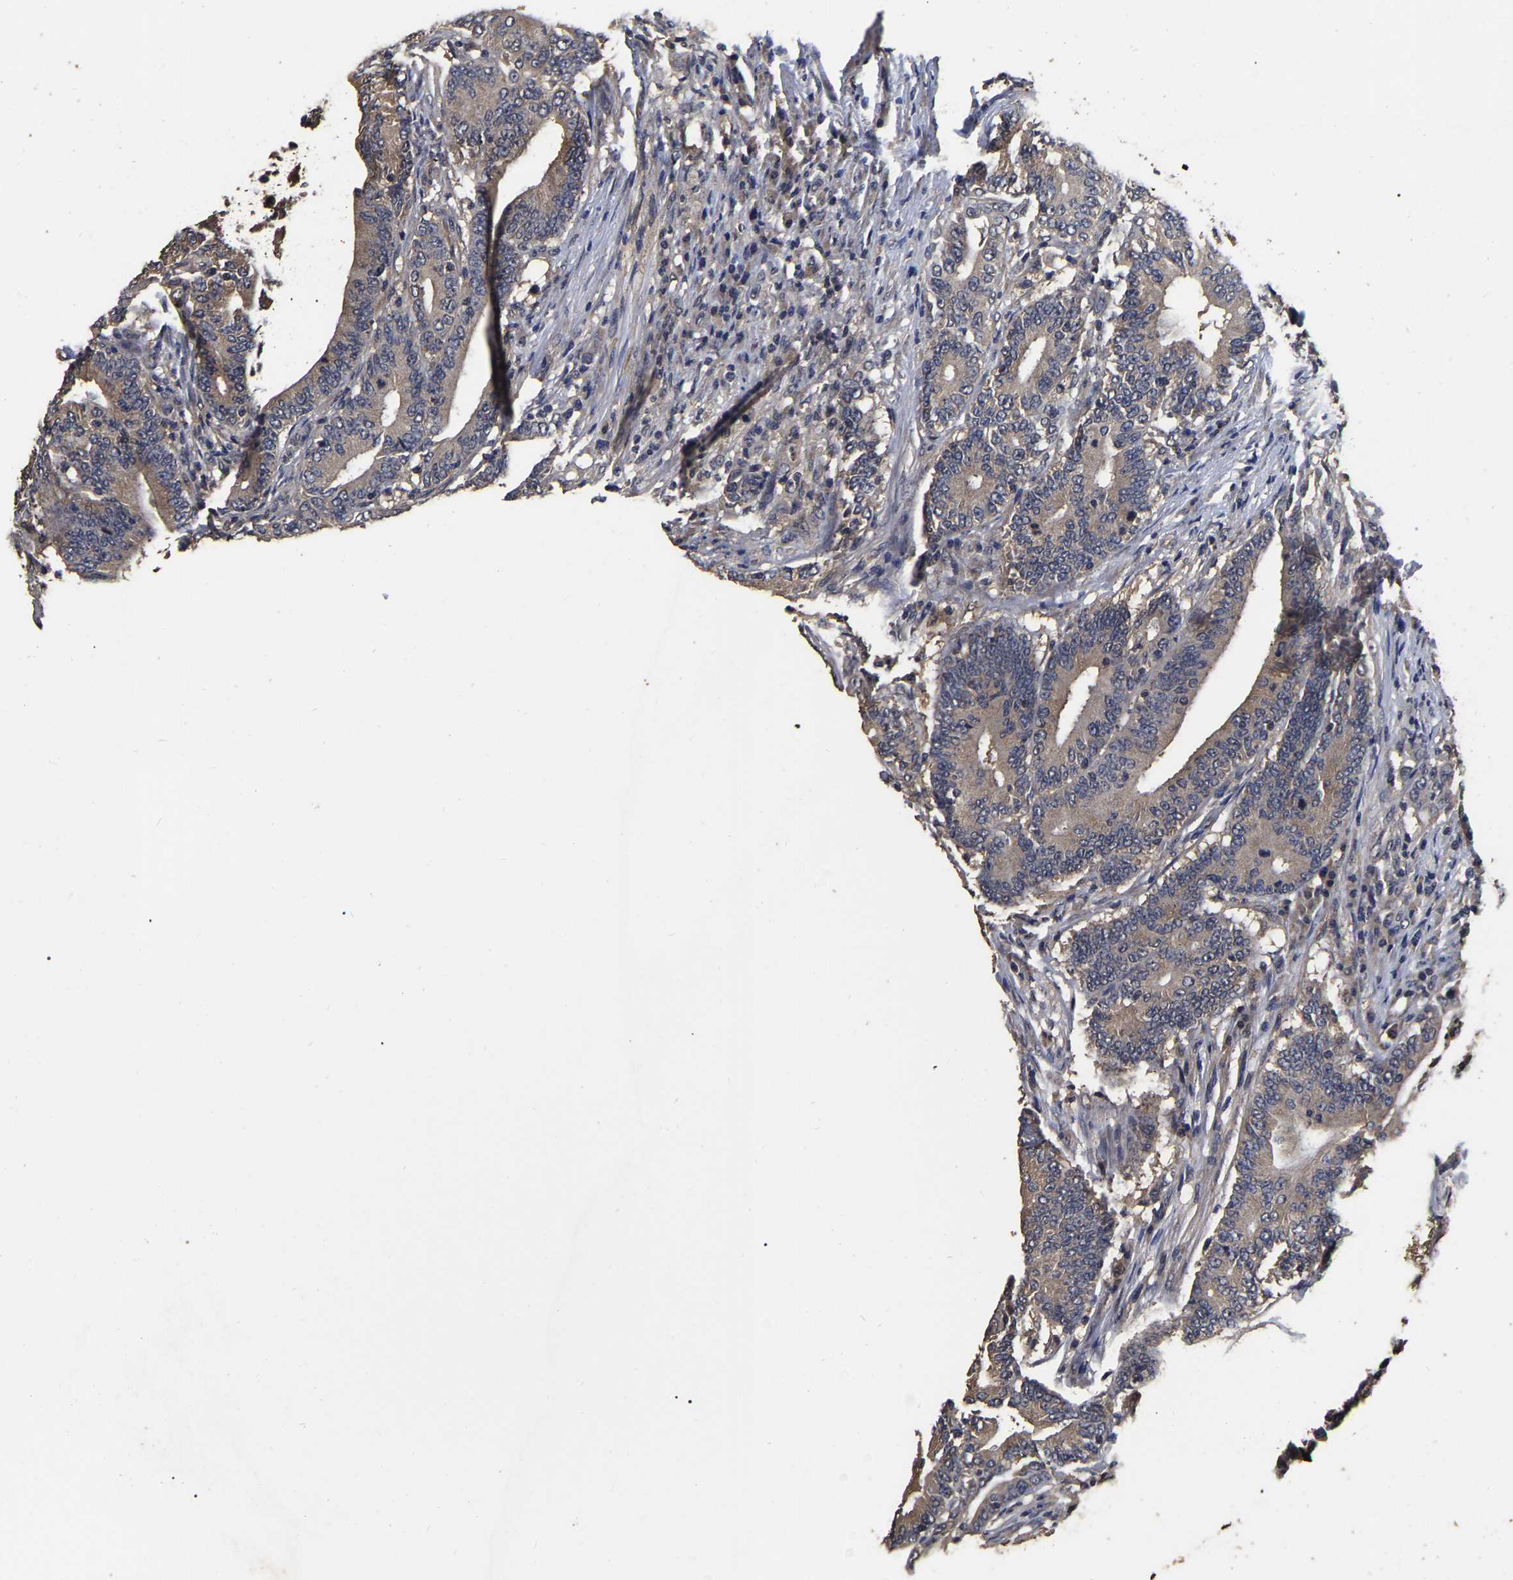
{"staining": {"intensity": "weak", "quantity": ">75%", "location": "cytoplasmic/membranous"}, "tissue": "colorectal cancer", "cell_type": "Tumor cells", "image_type": "cancer", "snomed": [{"axis": "morphology", "description": "Adenocarcinoma, NOS"}, {"axis": "topography", "description": "Colon"}], "caption": "There is low levels of weak cytoplasmic/membranous positivity in tumor cells of adenocarcinoma (colorectal), as demonstrated by immunohistochemical staining (brown color).", "gene": "STK32C", "patient": {"sex": "female", "age": 66}}